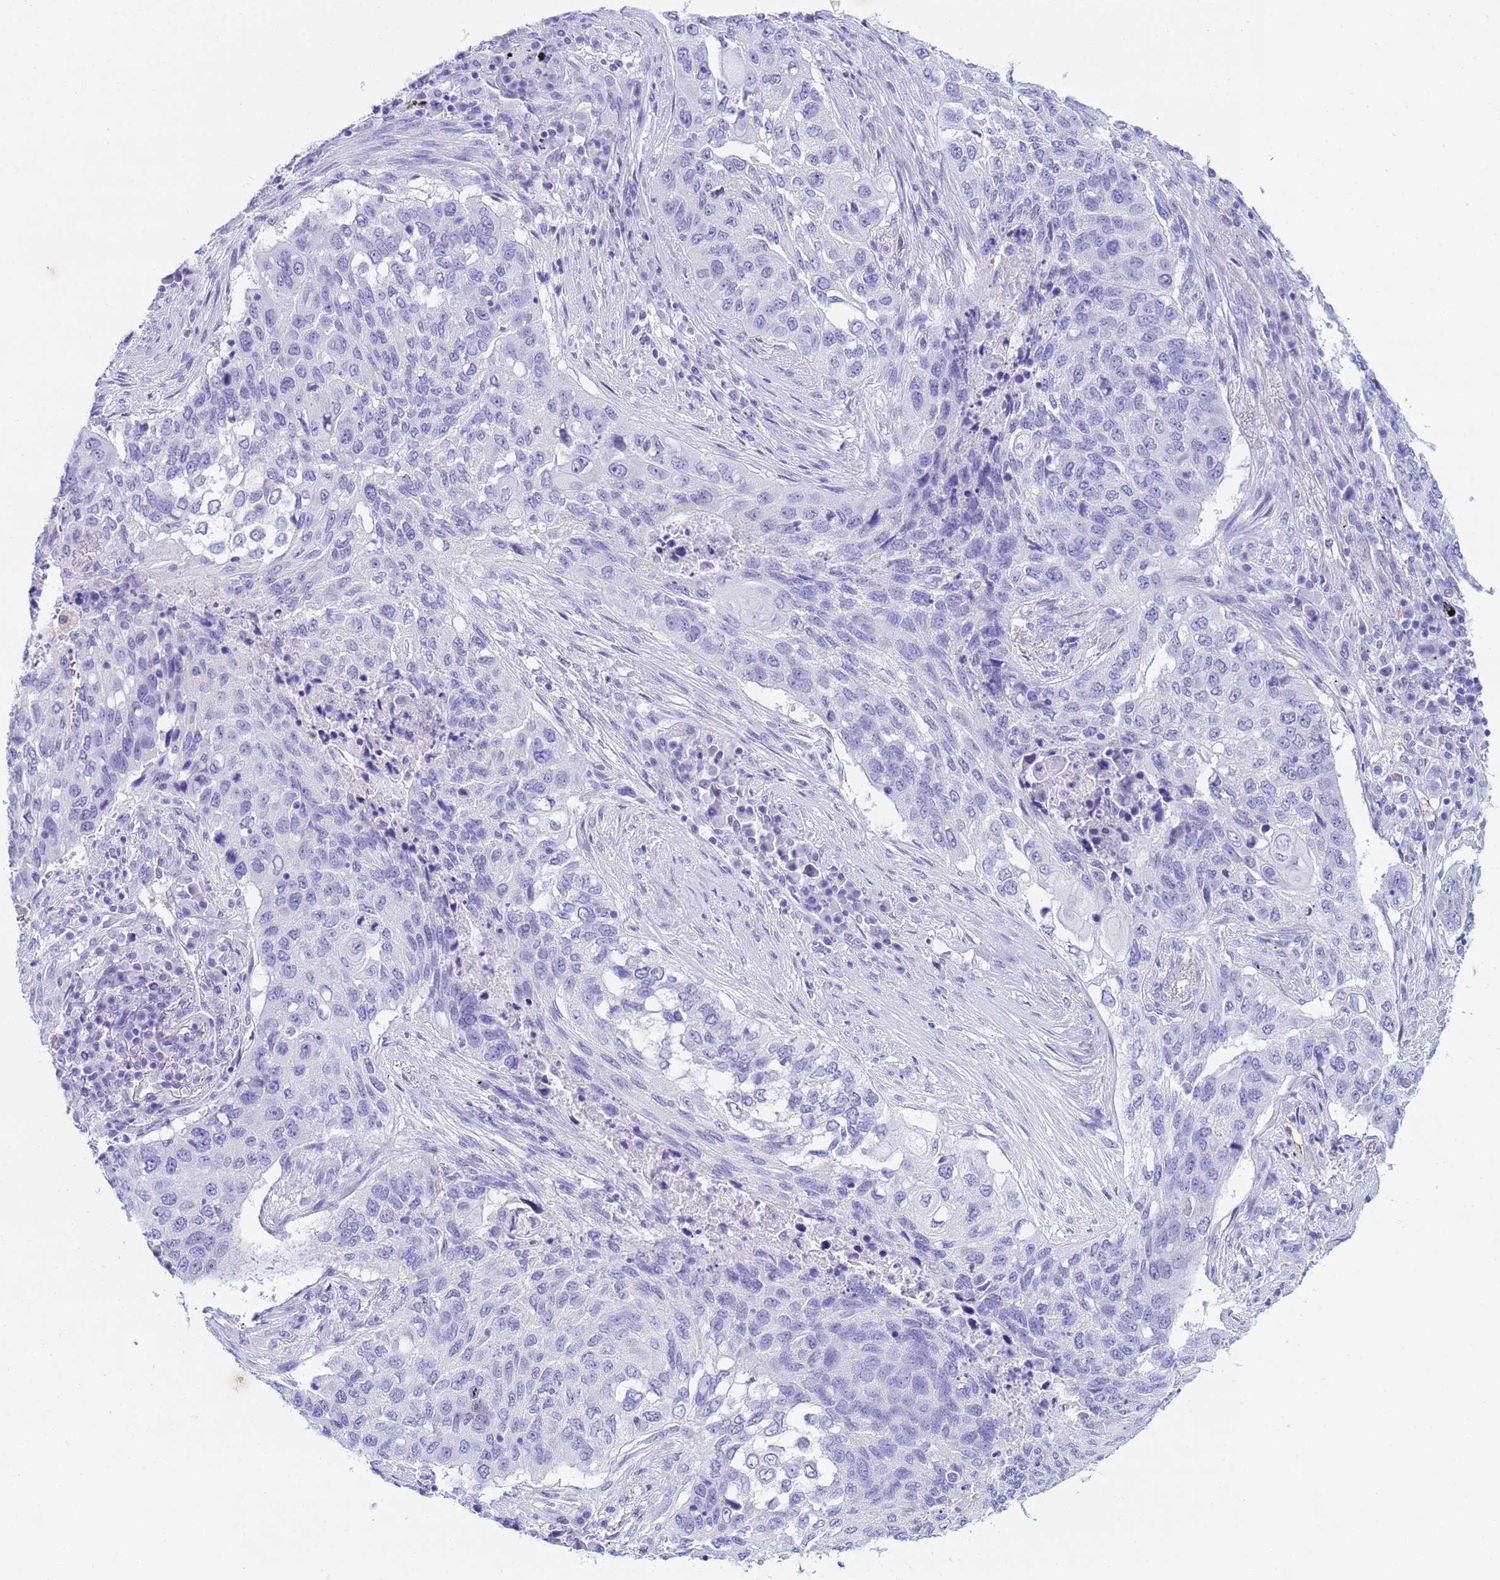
{"staining": {"intensity": "negative", "quantity": "none", "location": "none"}, "tissue": "lung cancer", "cell_type": "Tumor cells", "image_type": "cancer", "snomed": [{"axis": "morphology", "description": "Squamous cell carcinoma, NOS"}, {"axis": "topography", "description": "Lung"}], "caption": "An immunohistochemistry micrograph of lung squamous cell carcinoma is shown. There is no staining in tumor cells of lung squamous cell carcinoma.", "gene": "AQP12A", "patient": {"sex": "female", "age": 63}}